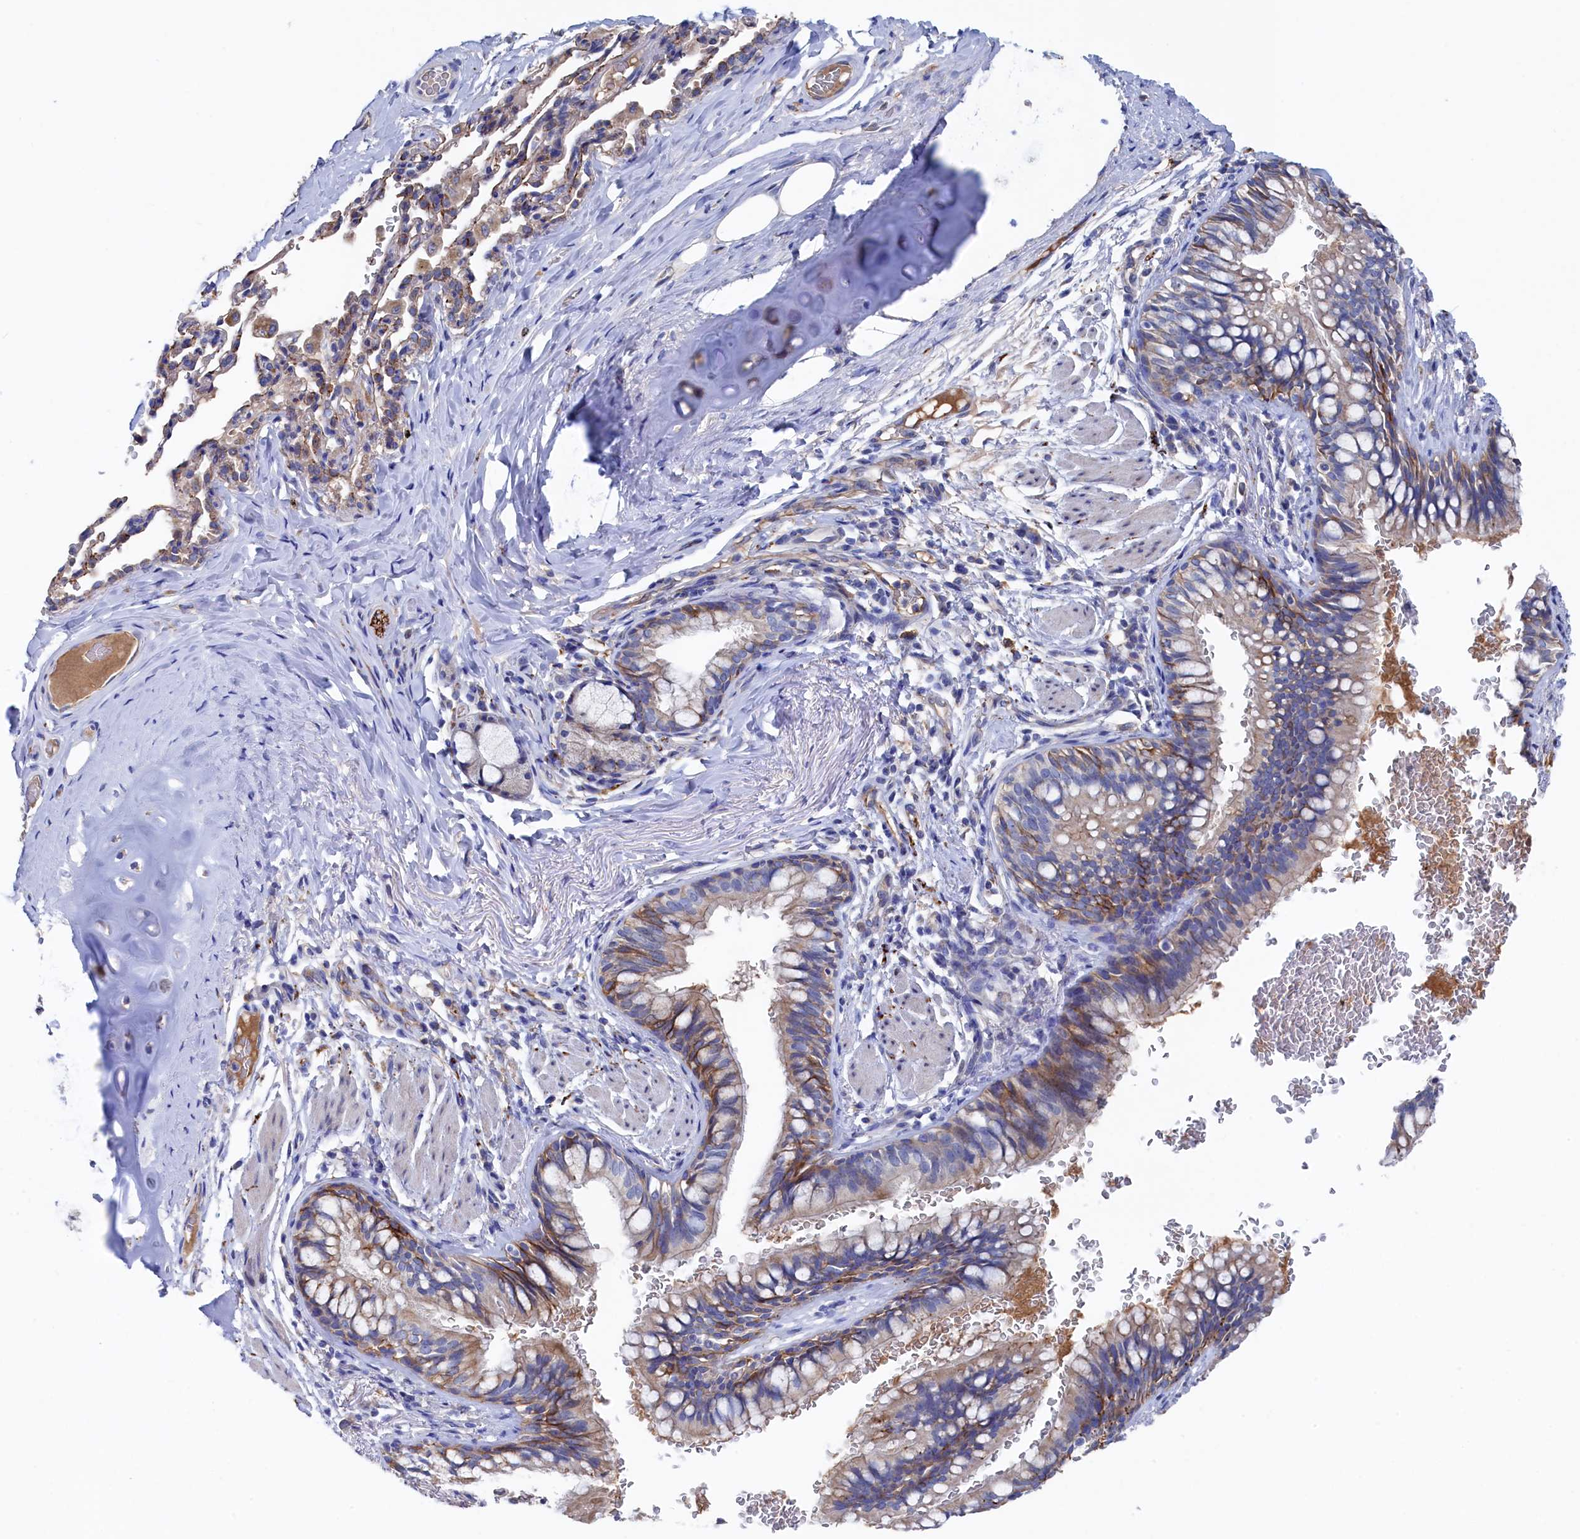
{"staining": {"intensity": "moderate", "quantity": "<25%", "location": "cytoplasmic/membranous"}, "tissue": "bronchus", "cell_type": "Respiratory epithelial cells", "image_type": "normal", "snomed": [{"axis": "morphology", "description": "Normal tissue, NOS"}, {"axis": "topography", "description": "Cartilage tissue"}, {"axis": "topography", "description": "Bronchus"}], "caption": "Protein staining of unremarkable bronchus demonstrates moderate cytoplasmic/membranous expression in approximately <25% of respiratory epithelial cells.", "gene": "C12orf73", "patient": {"sex": "female", "age": 36}}